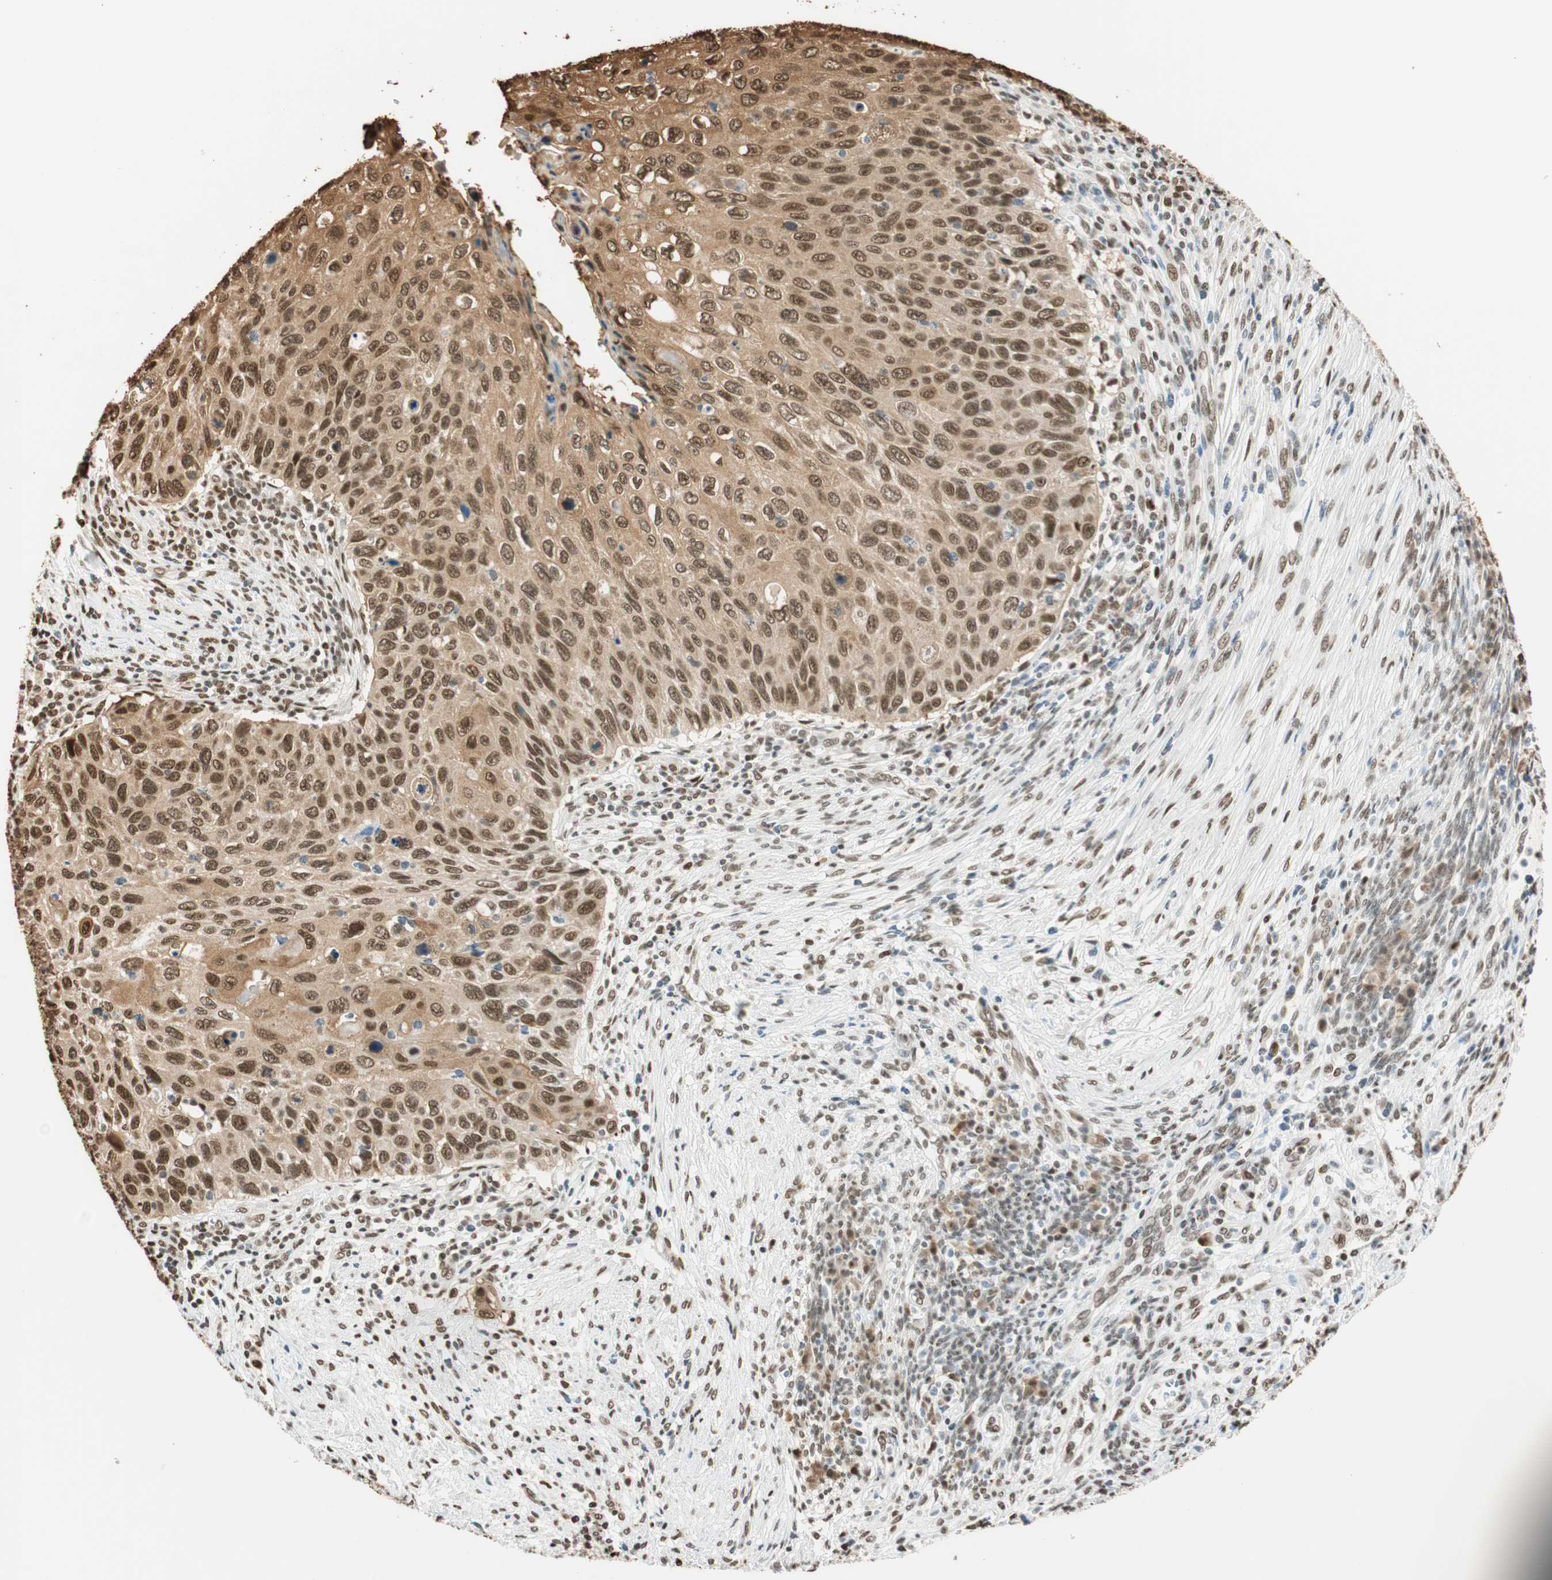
{"staining": {"intensity": "strong", "quantity": ">75%", "location": "cytoplasmic/membranous,nuclear"}, "tissue": "cervical cancer", "cell_type": "Tumor cells", "image_type": "cancer", "snomed": [{"axis": "morphology", "description": "Squamous cell carcinoma, NOS"}, {"axis": "topography", "description": "Cervix"}], "caption": "Protein staining shows strong cytoplasmic/membranous and nuclear expression in approximately >75% of tumor cells in squamous cell carcinoma (cervical). Nuclei are stained in blue.", "gene": "FANCG", "patient": {"sex": "female", "age": 70}}